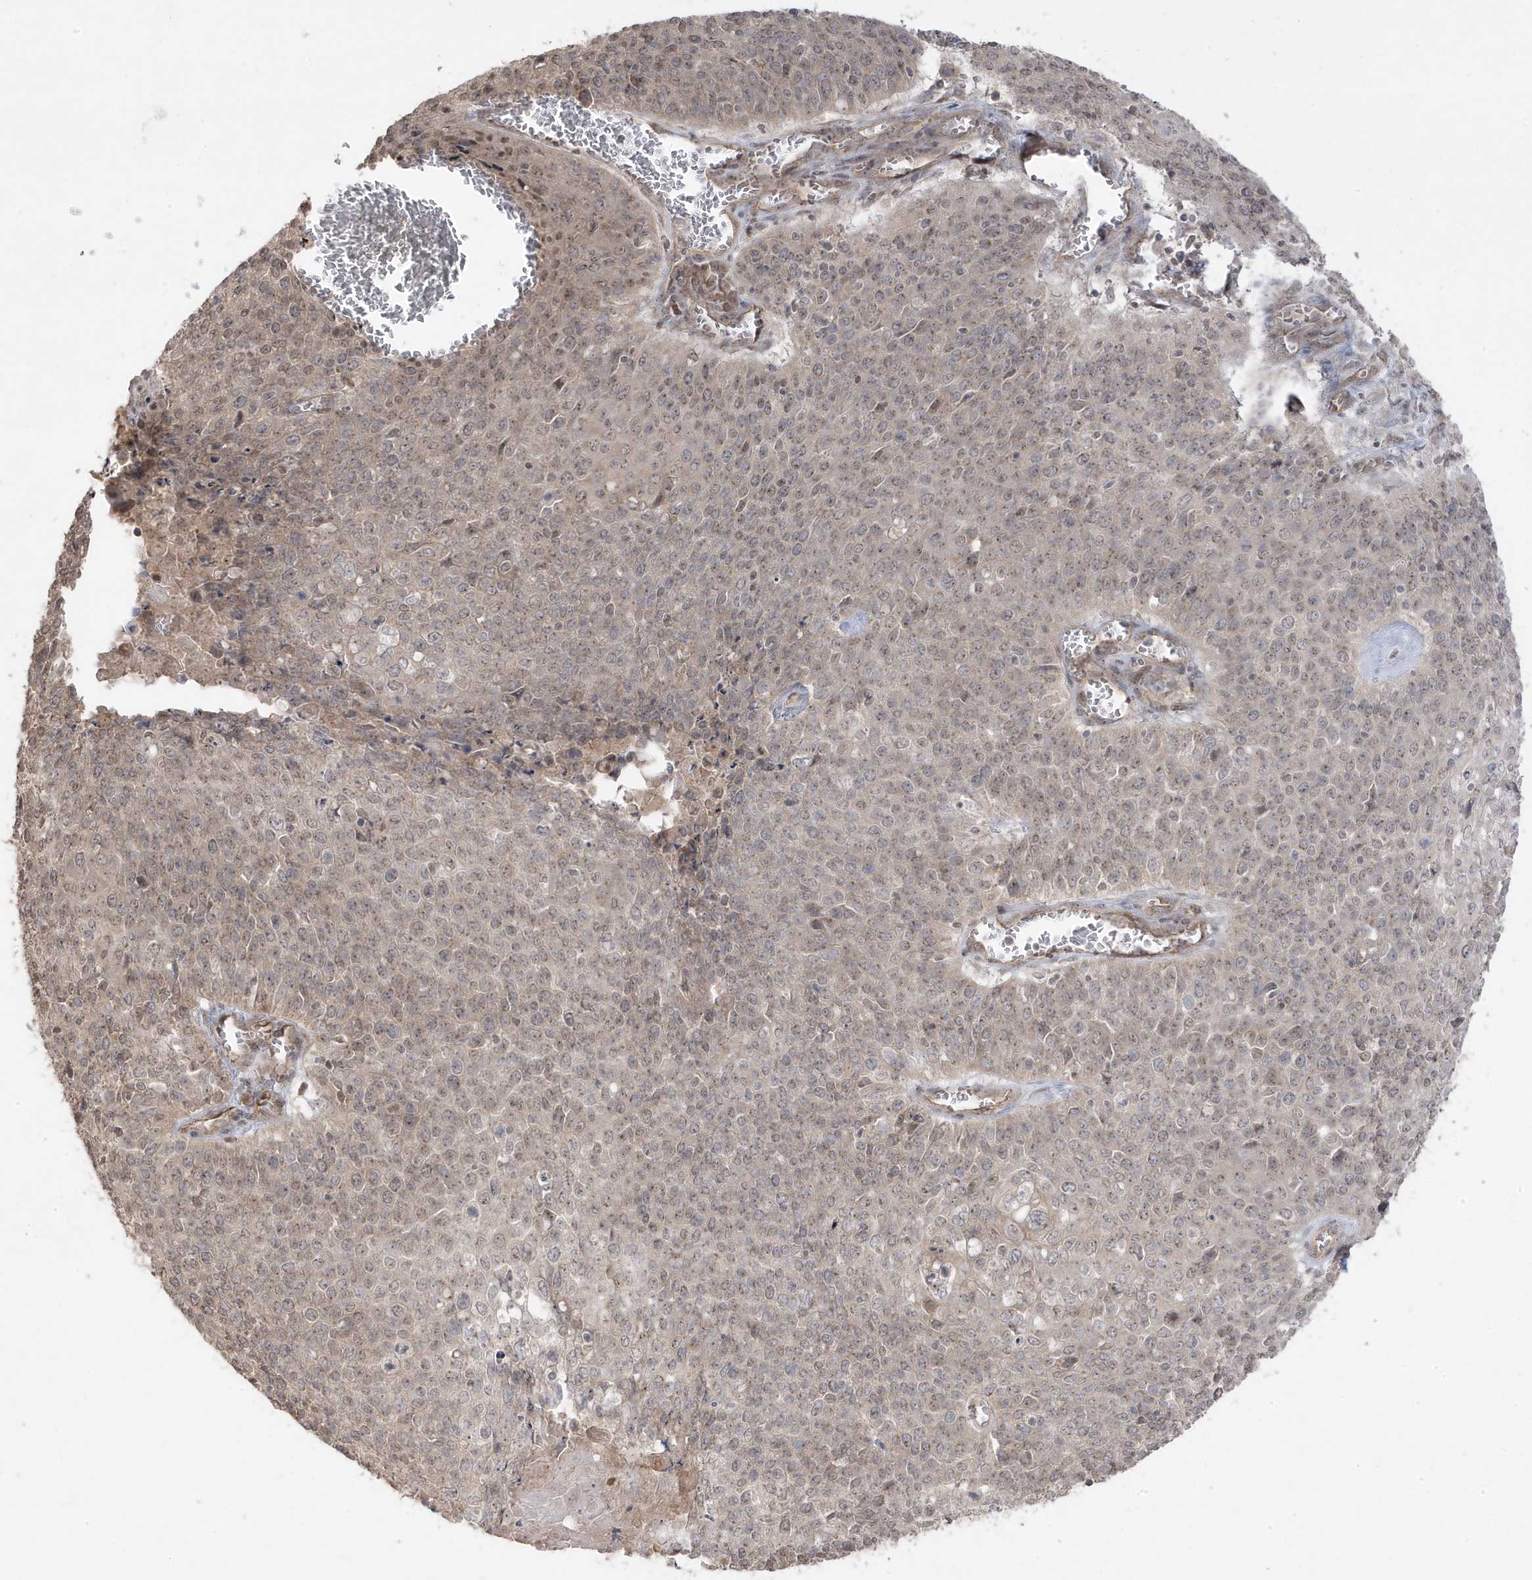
{"staining": {"intensity": "weak", "quantity": "25%-75%", "location": "nuclear"}, "tissue": "cervical cancer", "cell_type": "Tumor cells", "image_type": "cancer", "snomed": [{"axis": "morphology", "description": "Squamous cell carcinoma, NOS"}, {"axis": "topography", "description": "Cervix"}], "caption": "Tumor cells display low levels of weak nuclear positivity in about 25%-75% of cells in human cervical squamous cell carcinoma. (Stains: DAB (3,3'-diaminobenzidine) in brown, nuclei in blue, Microscopy: brightfield microscopy at high magnification).", "gene": "DNAJC12", "patient": {"sex": "female", "age": 39}}